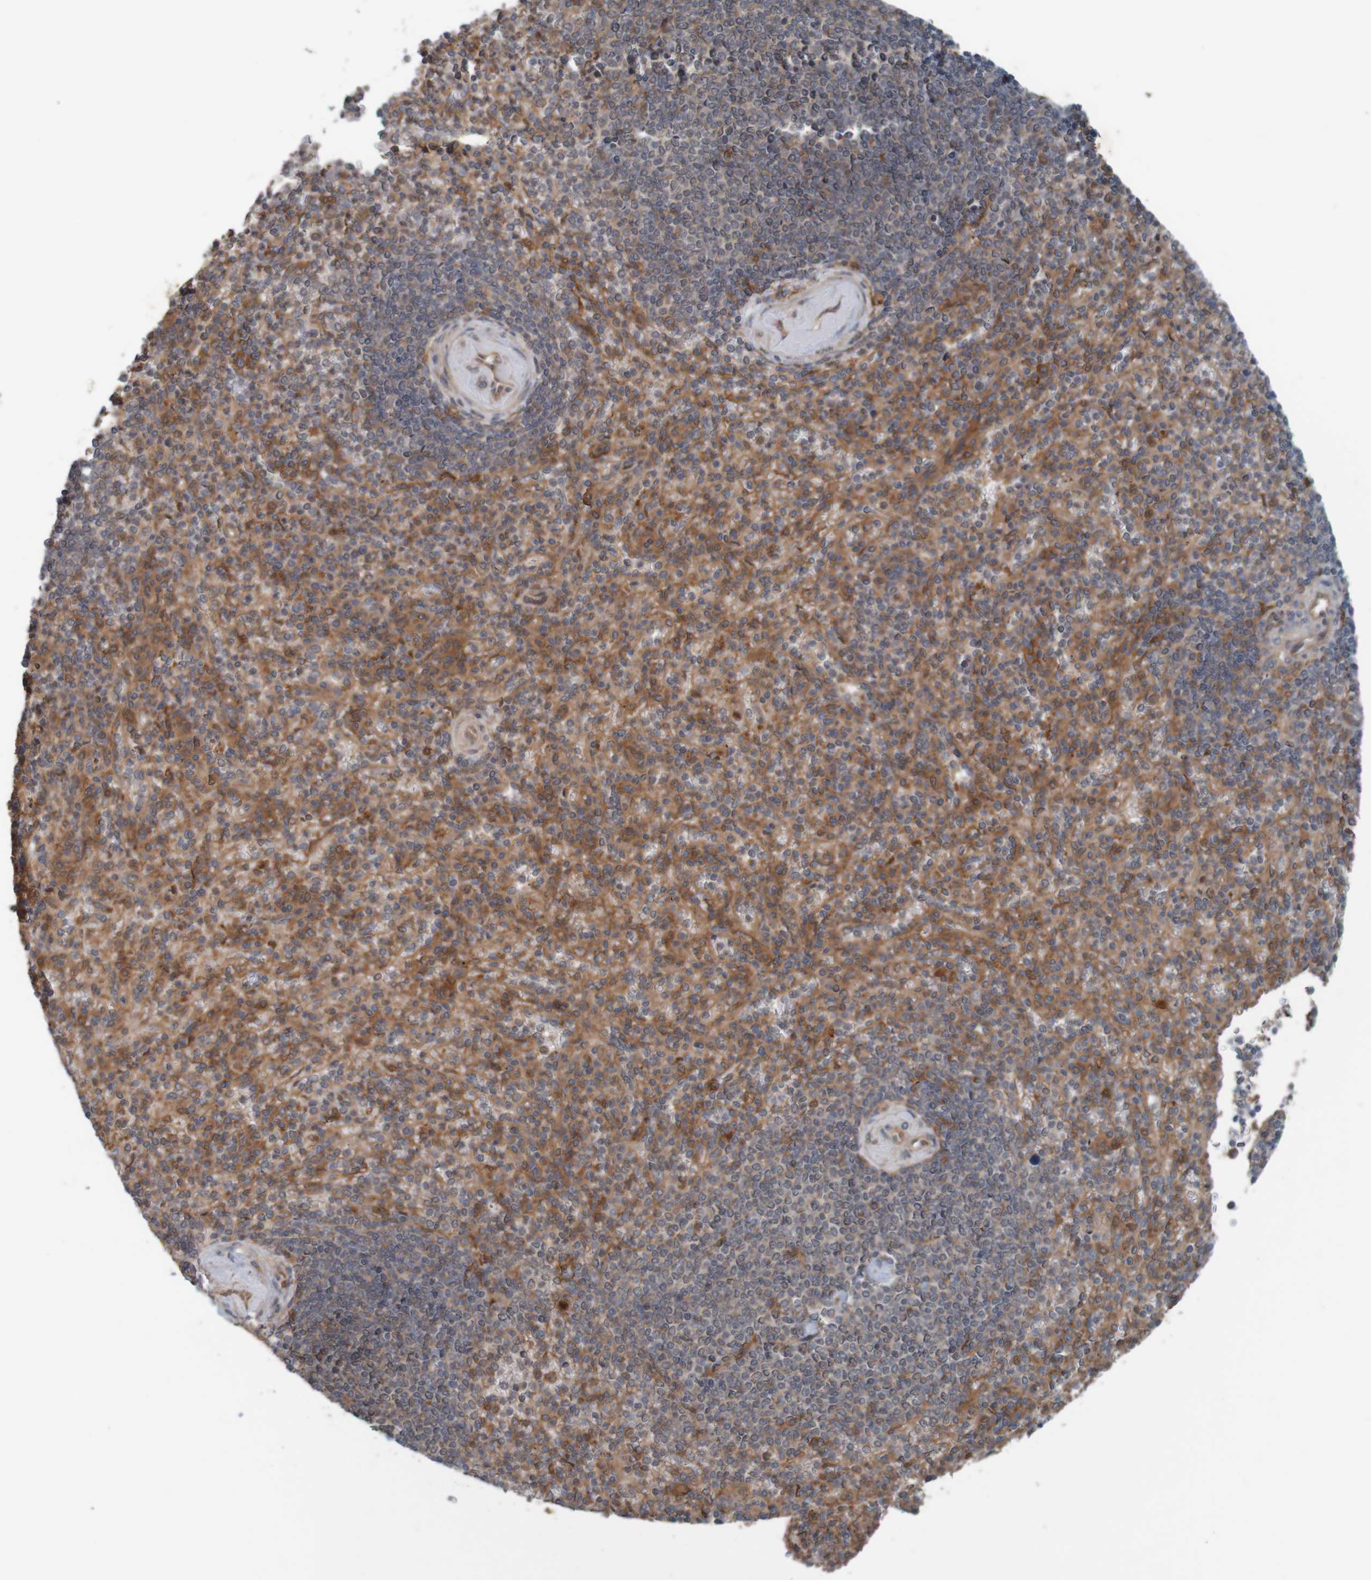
{"staining": {"intensity": "moderate", "quantity": ">75%", "location": "cytoplasmic/membranous"}, "tissue": "spleen", "cell_type": "Cells in red pulp", "image_type": "normal", "snomed": [{"axis": "morphology", "description": "Normal tissue, NOS"}, {"axis": "topography", "description": "Spleen"}], "caption": "A brown stain labels moderate cytoplasmic/membranous expression of a protein in cells in red pulp of normal human spleen. (Brightfield microscopy of DAB IHC at high magnification).", "gene": "ARHGEF11", "patient": {"sex": "female", "age": 74}}